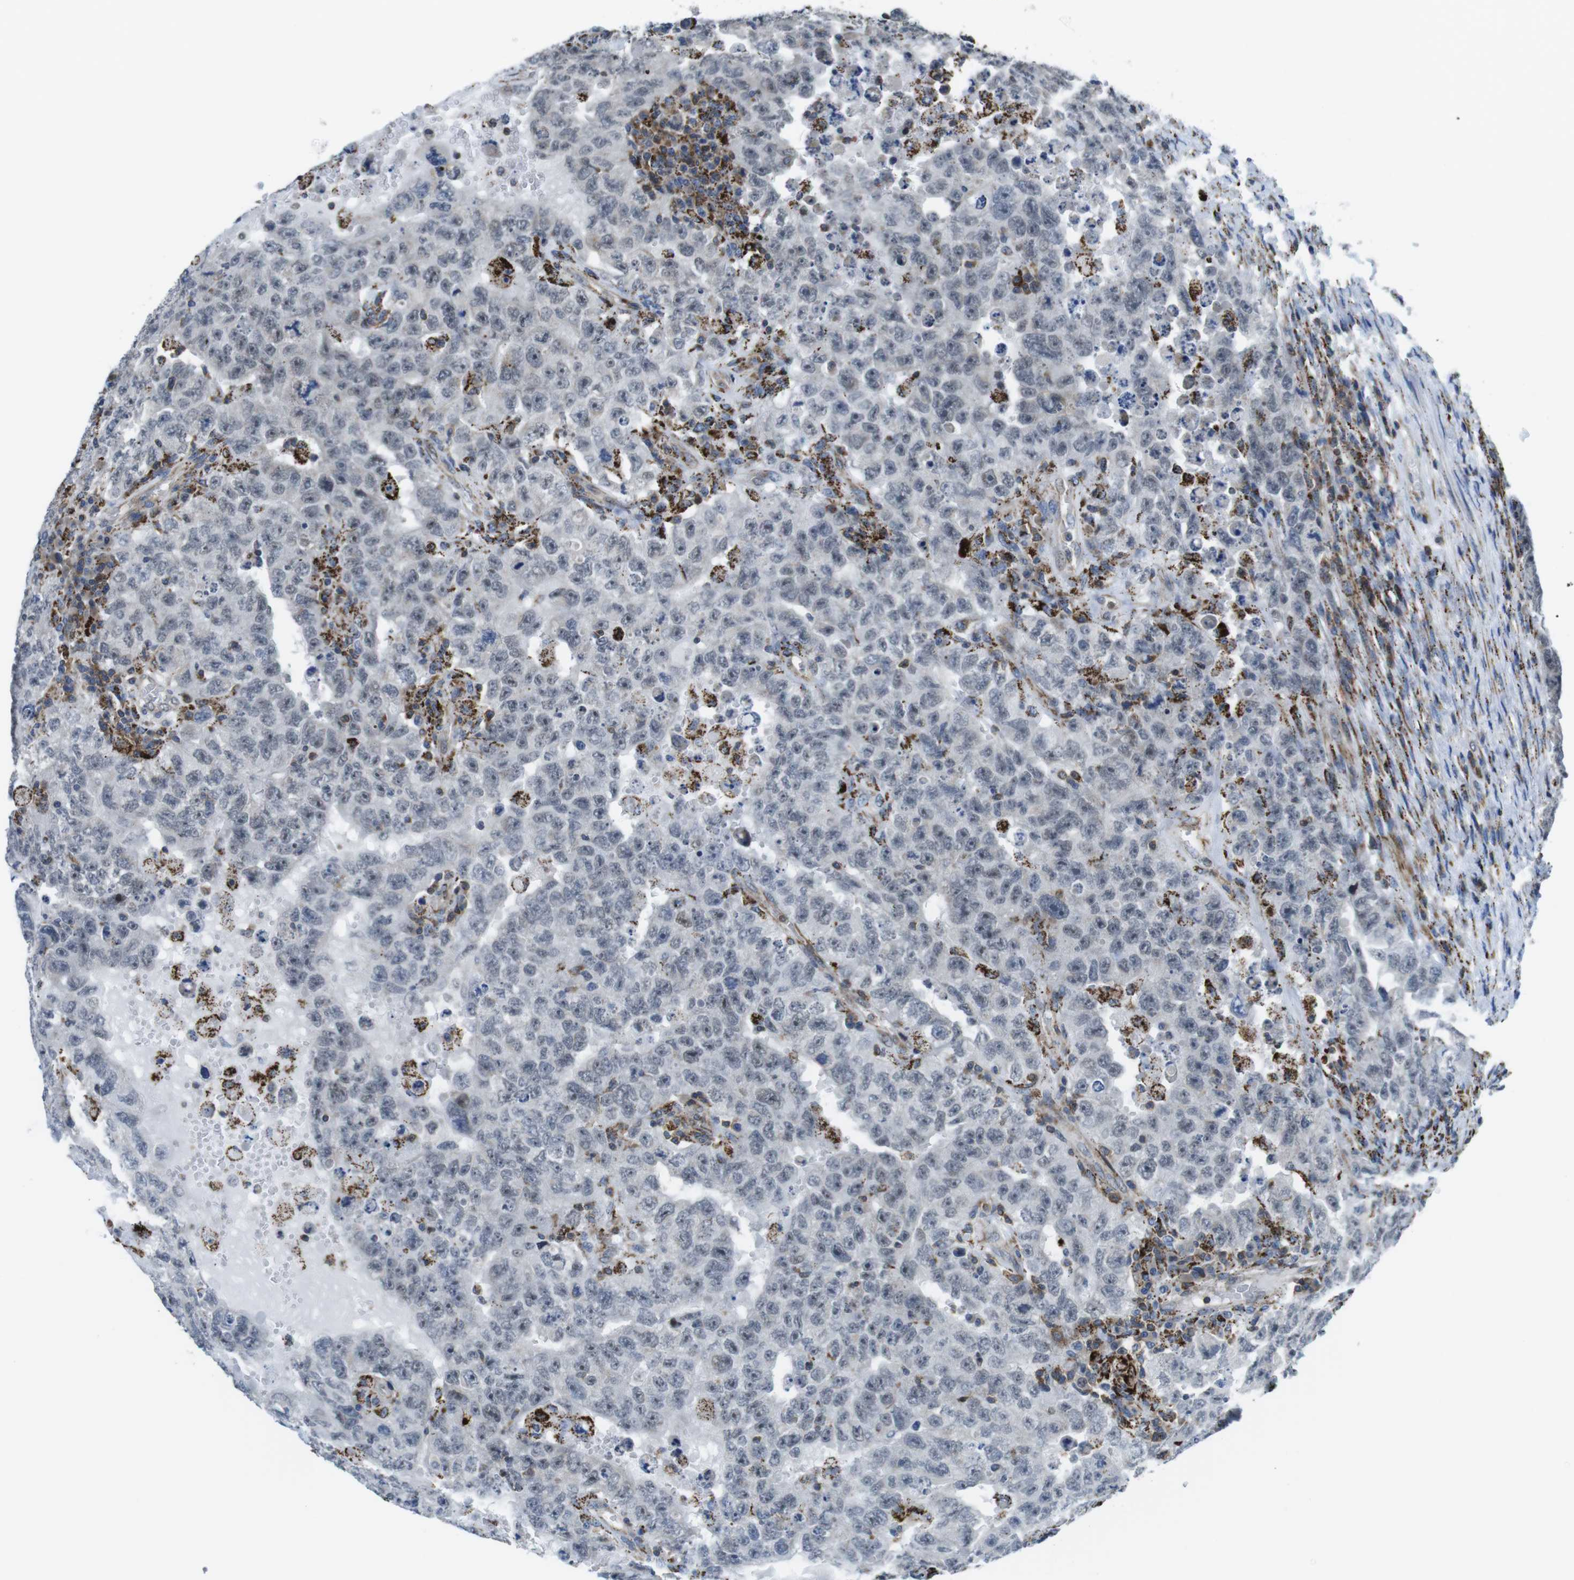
{"staining": {"intensity": "negative", "quantity": "none", "location": "none"}, "tissue": "testis cancer", "cell_type": "Tumor cells", "image_type": "cancer", "snomed": [{"axis": "morphology", "description": "Carcinoma, Embryonal, NOS"}, {"axis": "topography", "description": "Testis"}], "caption": "A high-resolution histopathology image shows IHC staining of embryonal carcinoma (testis), which displays no significant positivity in tumor cells.", "gene": "KCNE3", "patient": {"sex": "male", "age": 26}}